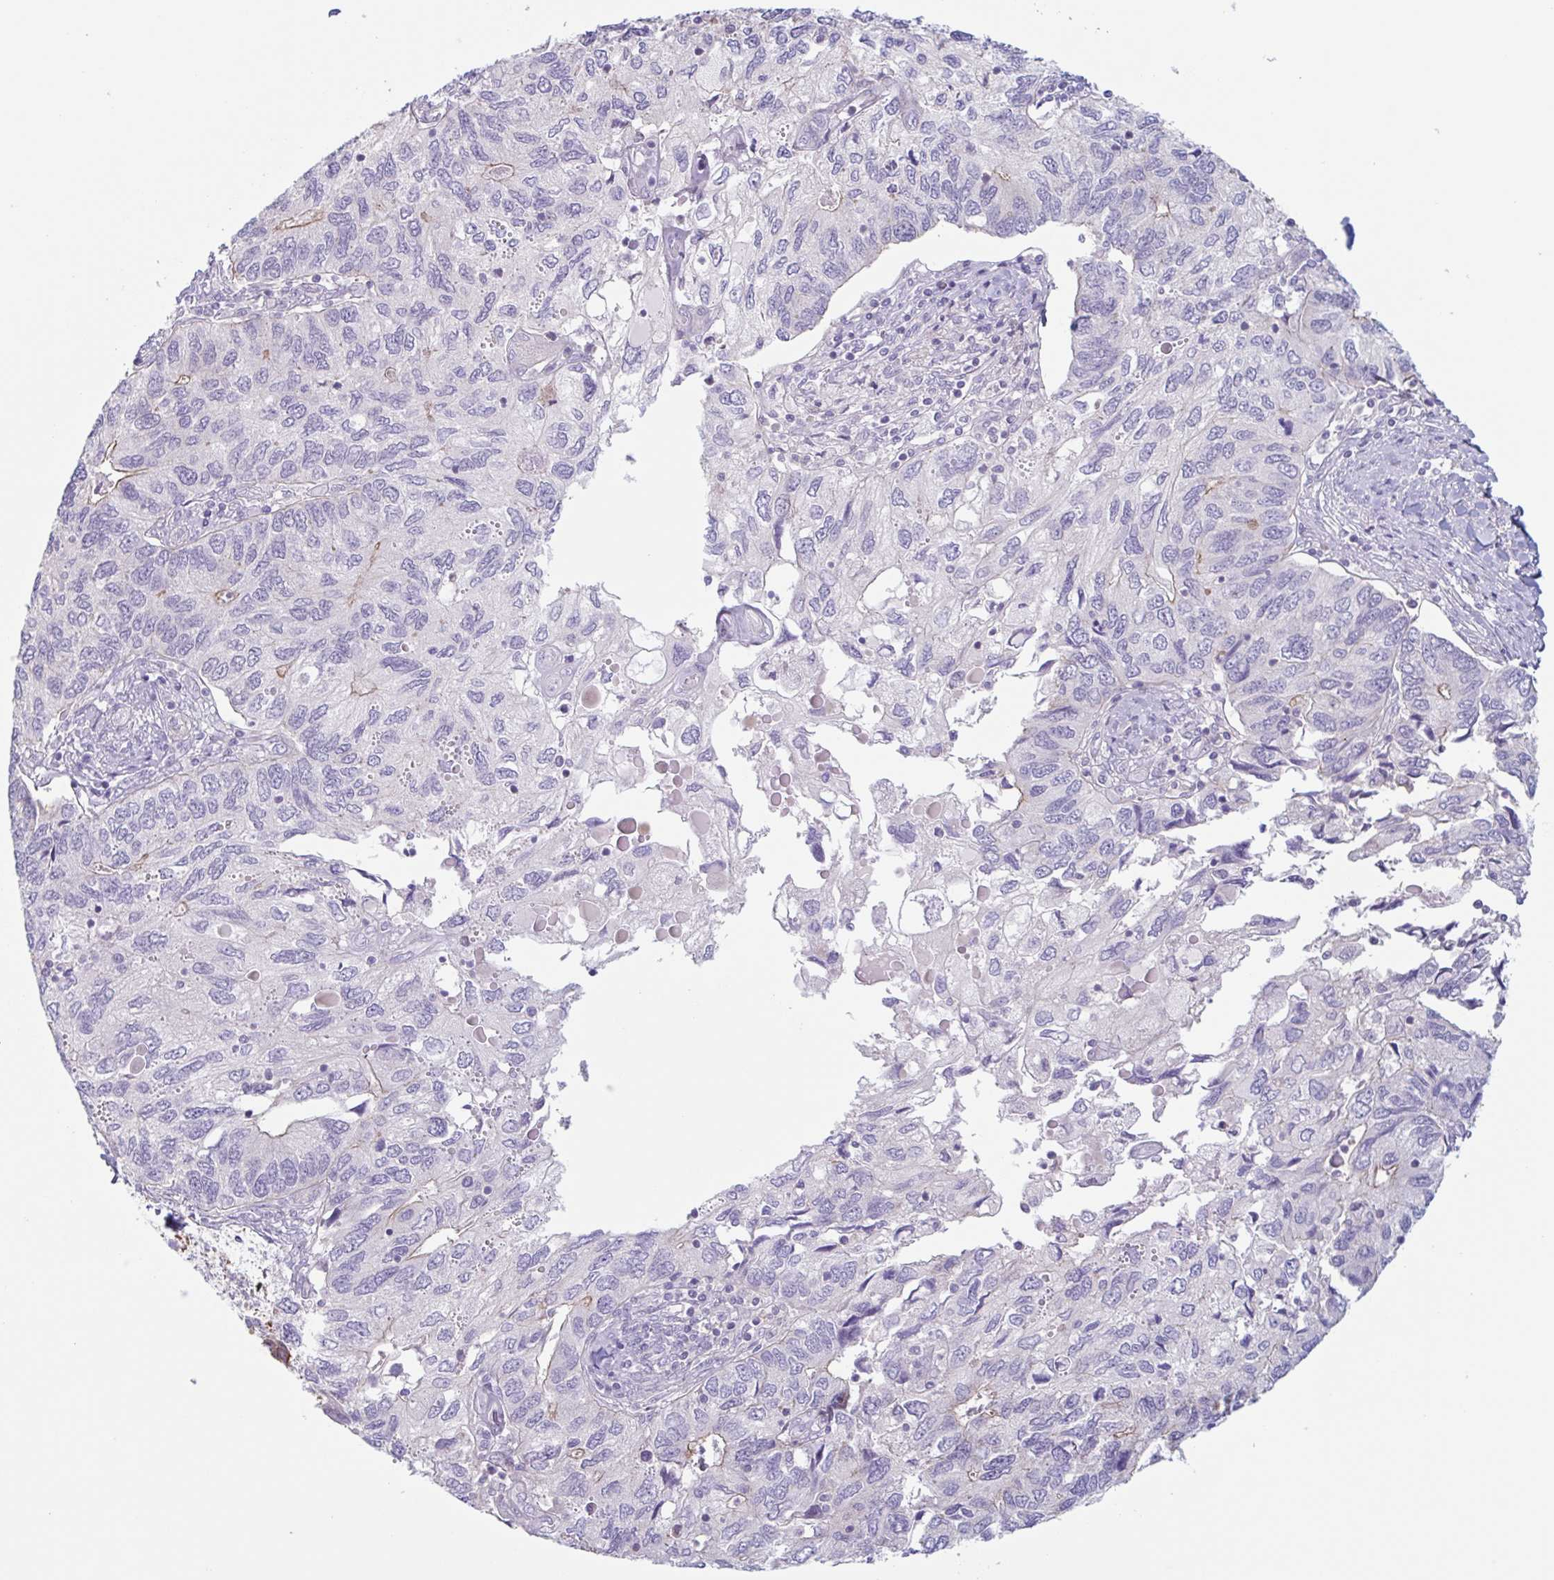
{"staining": {"intensity": "negative", "quantity": "none", "location": "none"}, "tissue": "endometrial cancer", "cell_type": "Tumor cells", "image_type": "cancer", "snomed": [{"axis": "morphology", "description": "Carcinoma, NOS"}, {"axis": "topography", "description": "Uterus"}], "caption": "Immunohistochemistry (IHC) photomicrograph of human endometrial cancer (carcinoma) stained for a protein (brown), which demonstrates no expression in tumor cells.", "gene": "MYH10", "patient": {"sex": "female", "age": 76}}